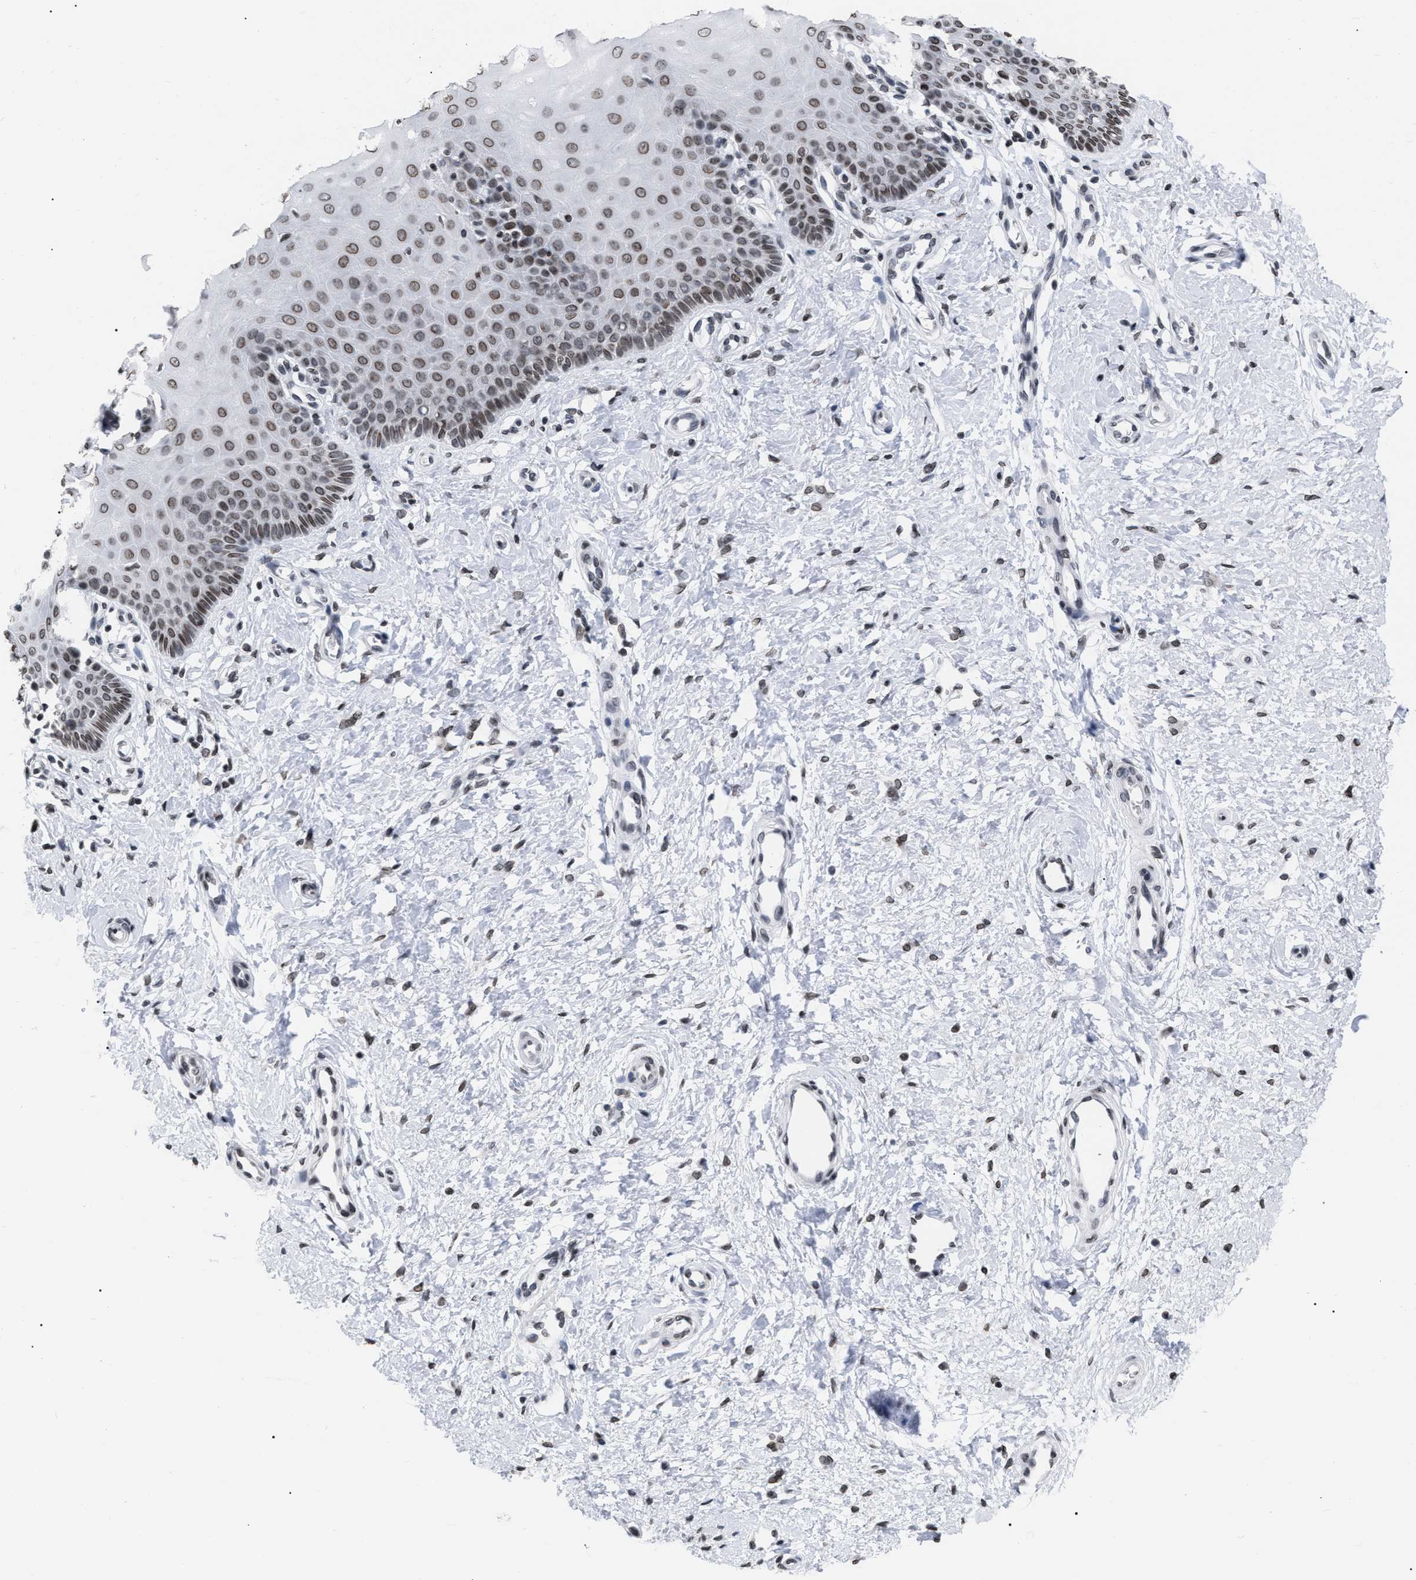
{"staining": {"intensity": "strong", "quantity": ">75%", "location": "cytoplasmic/membranous,nuclear"}, "tissue": "cervix", "cell_type": "Squamous epithelial cells", "image_type": "normal", "snomed": [{"axis": "morphology", "description": "Normal tissue, NOS"}, {"axis": "topography", "description": "Cervix"}], "caption": "A high-resolution image shows immunohistochemistry staining of normal cervix, which shows strong cytoplasmic/membranous,nuclear staining in approximately >75% of squamous epithelial cells.", "gene": "TPR", "patient": {"sex": "female", "age": 55}}